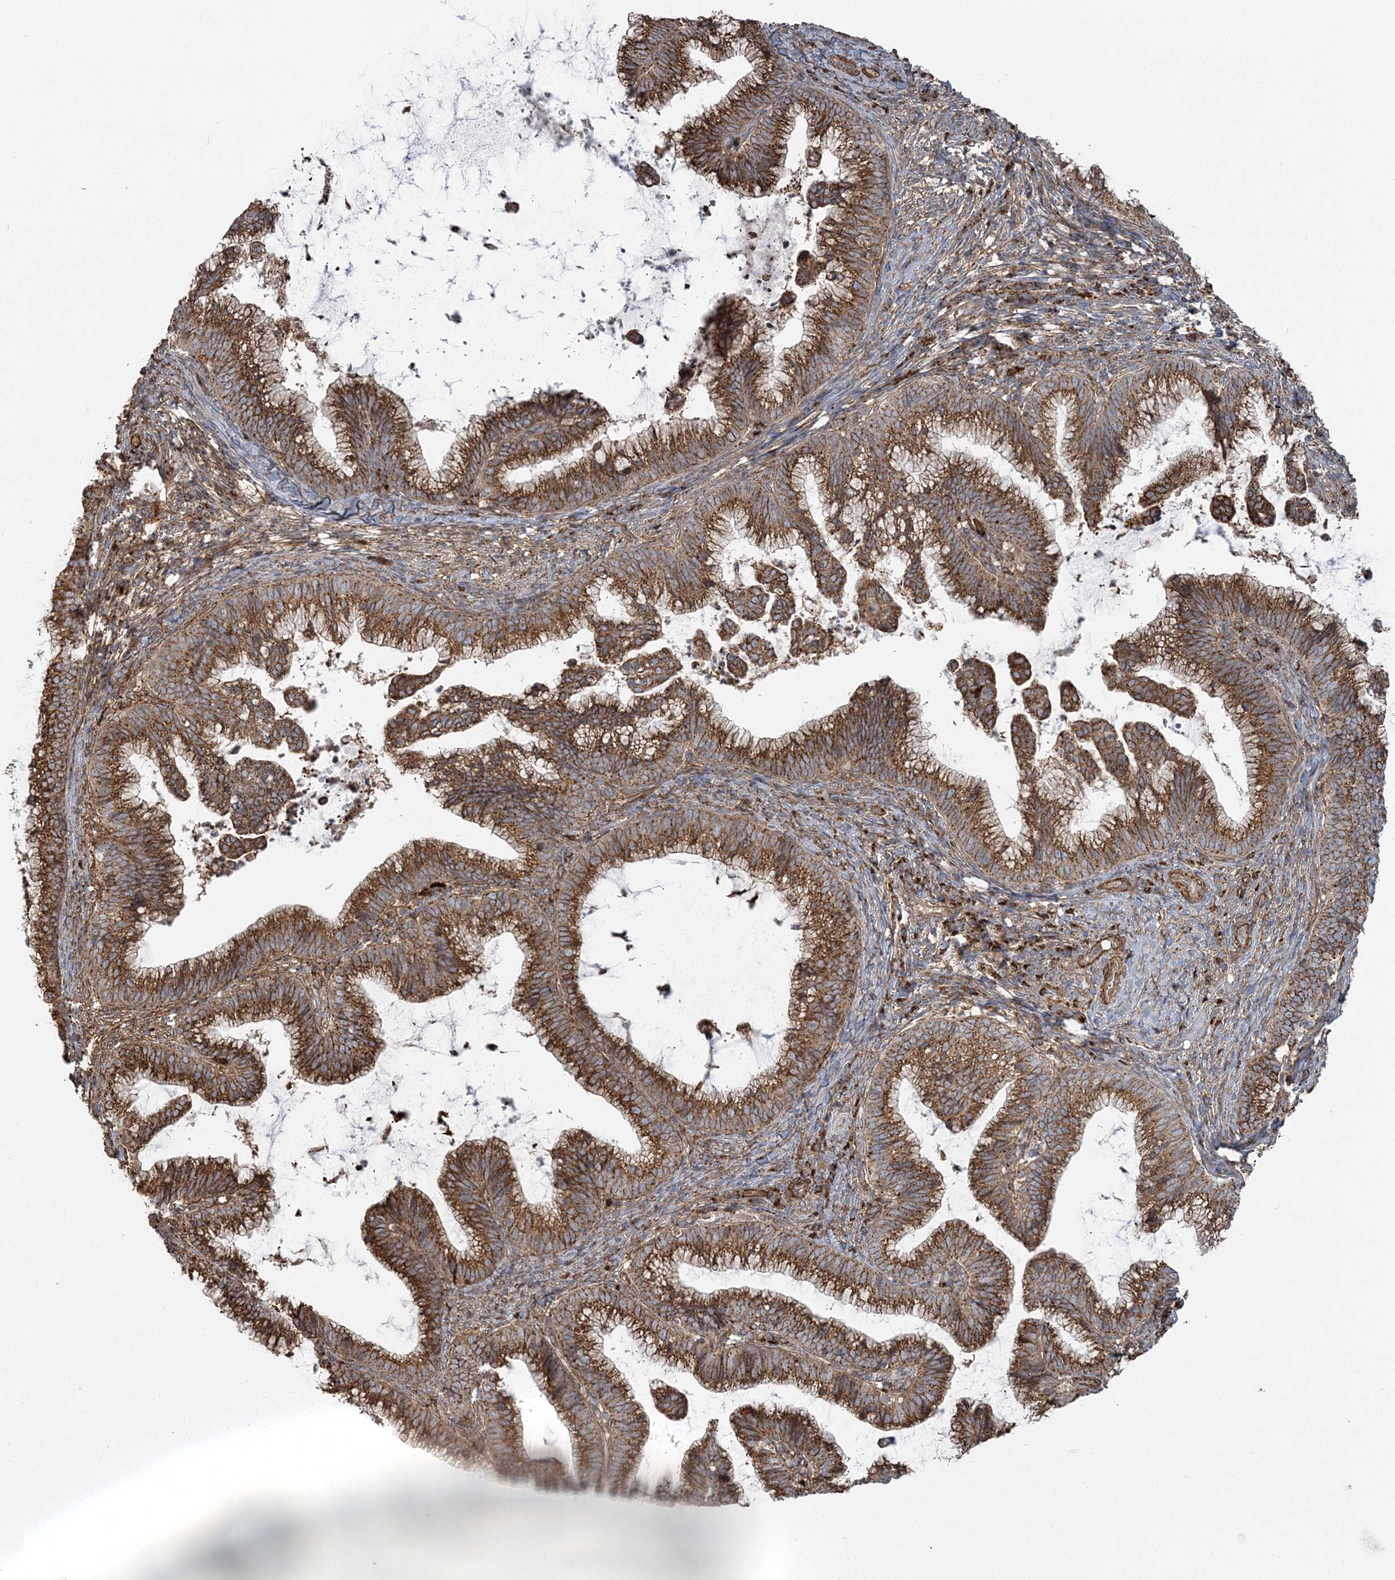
{"staining": {"intensity": "strong", "quantity": ">75%", "location": "cytoplasmic/membranous"}, "tissue": "cervical cancer", "cell_type": "Tumor cells", "image_type": "cancer", "snomed": [{"axis": "morphology", "description": "Adenocarcinoma, NOS"}, {"axis": "topography", "description": "Cervix"}], "caption": "Immunohistochemical staining of human adenocarcinoma (cervical) displays high levels of strong cytoplasmic/membranous protein expression in about >75% of tumor cells.", "gene": "TRAF3IP2", "patient": {"sex": "female", "age": 36}}